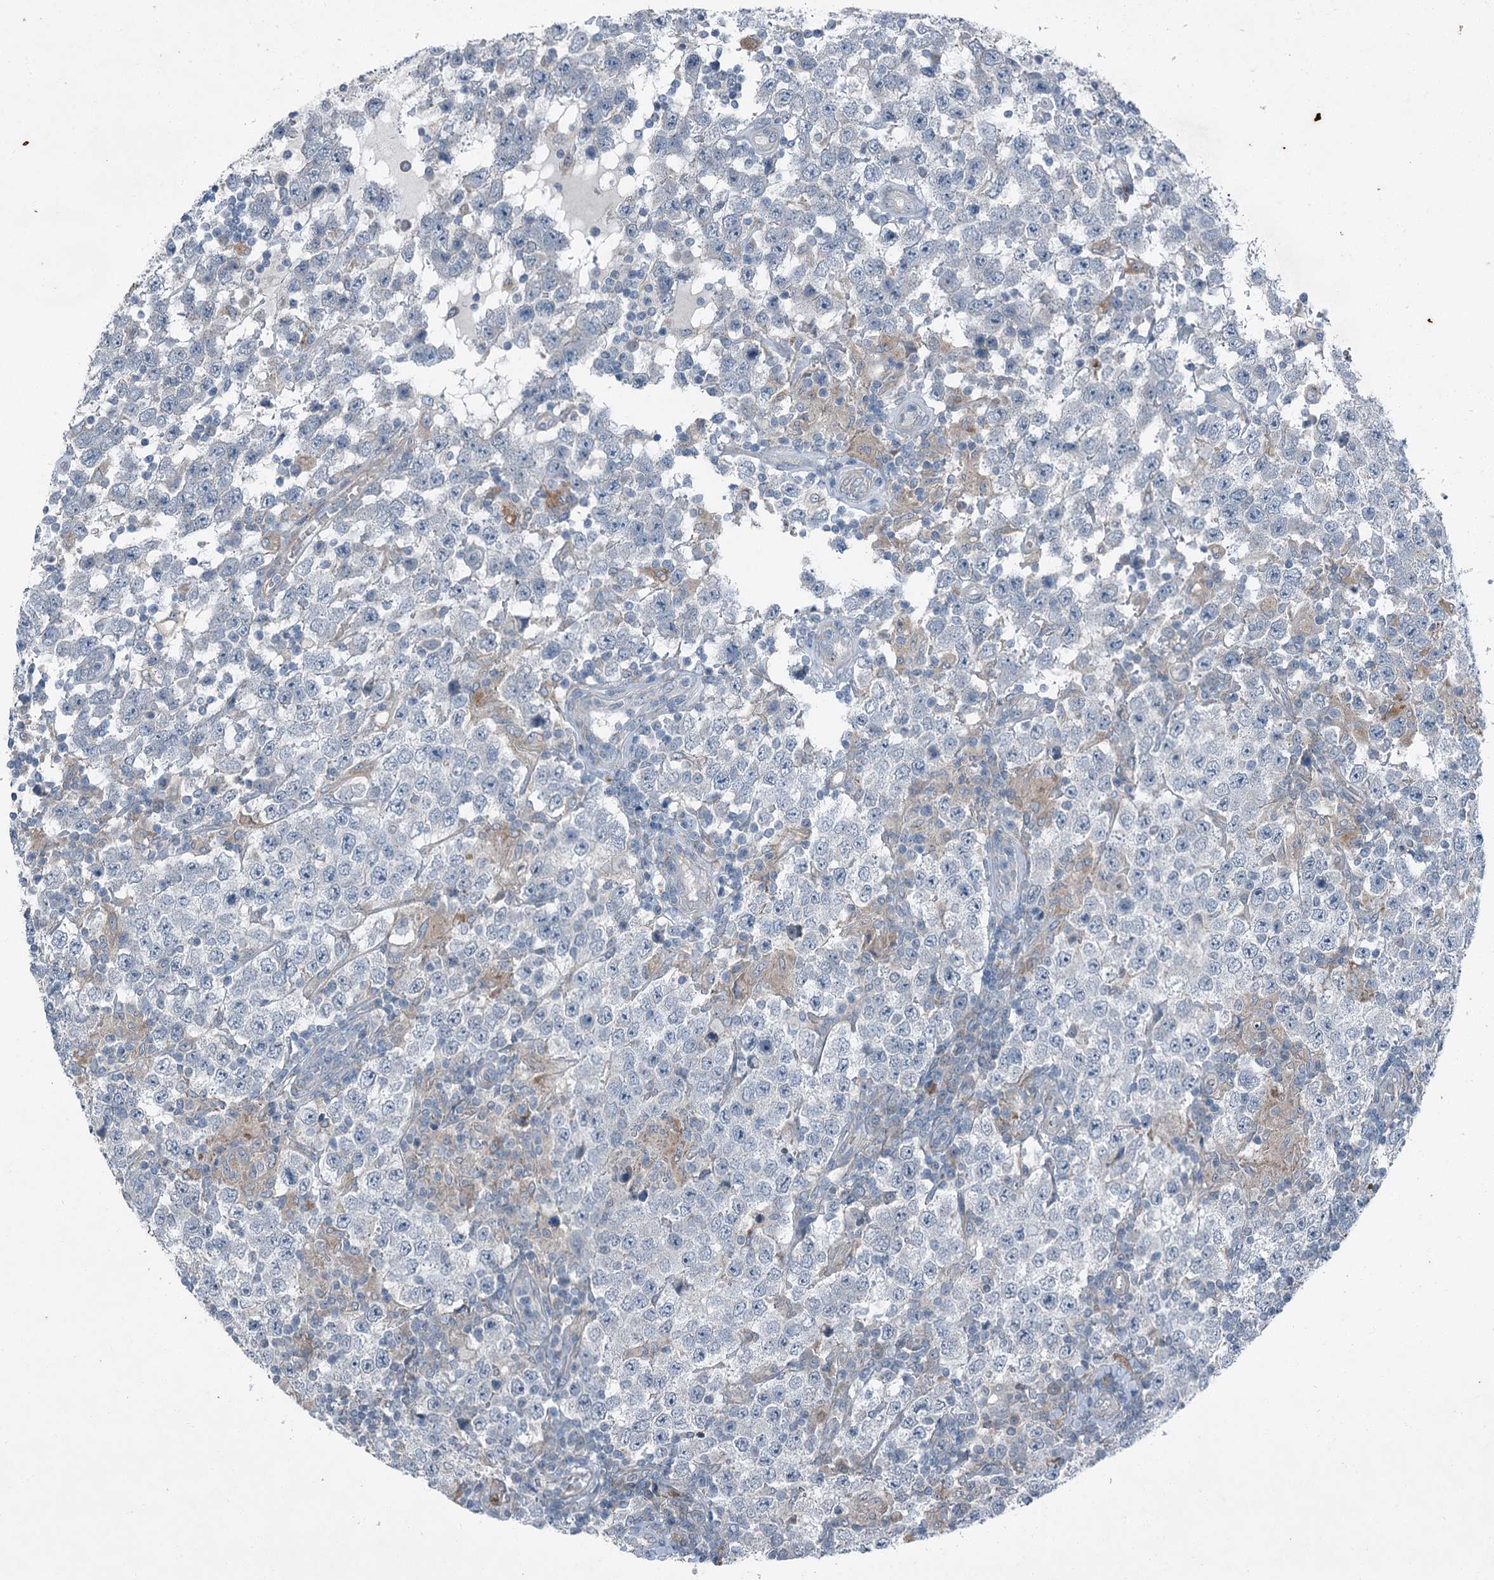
{"staining": {"intensity": "negative", "quantity": "none", "location": "none"}, "tissue": "testis cancer", "cell_type": "Tumor cells", "image_type": "cancer", "snomed": [{"axis": "morphology", "description": "Normal tissue, NOS"}, {"axis": "morphology", "description": "Urothelial carcinoma, High grade"}, {"axis": "morphology", "description": "Seminoma, NOS"}, {"axis": "morphology", "description": "Carcinoma, Embryonal, NOS"}, {"axis": "topography", "description": "Urinary bladder"}, {"axis": "topography", "description": "Testis"}], "caption": "A histopathology image of human embryonal carcinoma (testis) is negative for staining in tumor cells. The staining is performed using DAB (3,3'-diaminobenzidine) brown chromogen with nuclei counter-stained in using hematoxylin.", "gene": "AXL", "patient": {"sex": "male", "age": 41}}